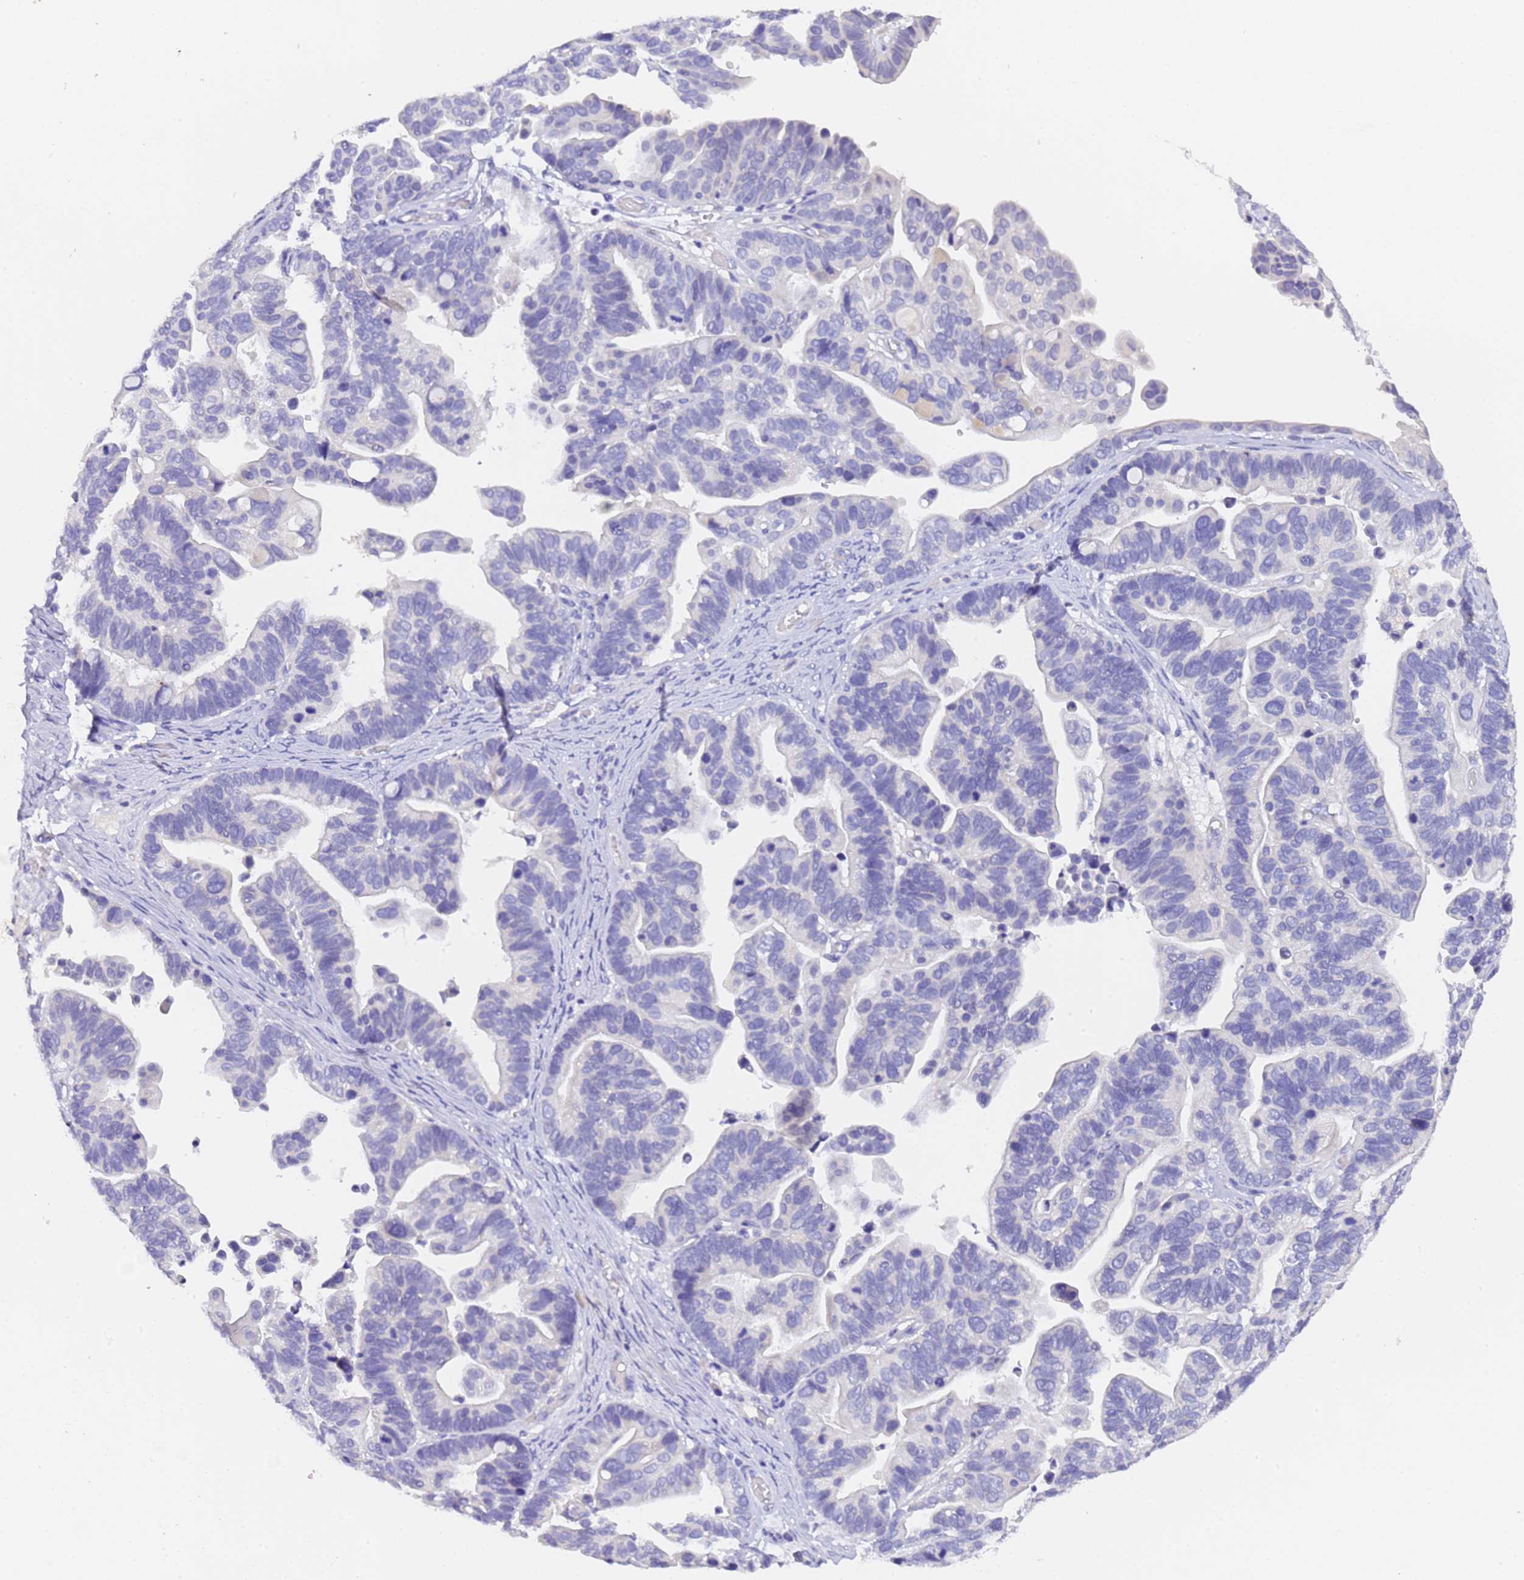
{"staining": {"intensity": "negative", "quantity": "none", "location": "none"}, "tissue": "ovarian cancer", "cell_type": "Tumor cells", "image_type": "cancer", "snomed": [{"axis": "morphology", "description": "Cystadenocarcinoma, serous, NOS"}, {"axis": "topography", "description": "Ovary"}], "caption": "High magnification brightfield microscopy of serous cystadenocarcinoma (ovarian) stained with DAB (brown) and counterstained with hematoxylin (blue): tumor cells show no significant expression. (Stains: DAB (3,3'-diaminobenzidine) IHC with hematoxylin counter stain, Microscopy: brightfield microscopy at high magnification).", "gene": "GABRA1", "patient": {"sex": "female", "age": 56}}